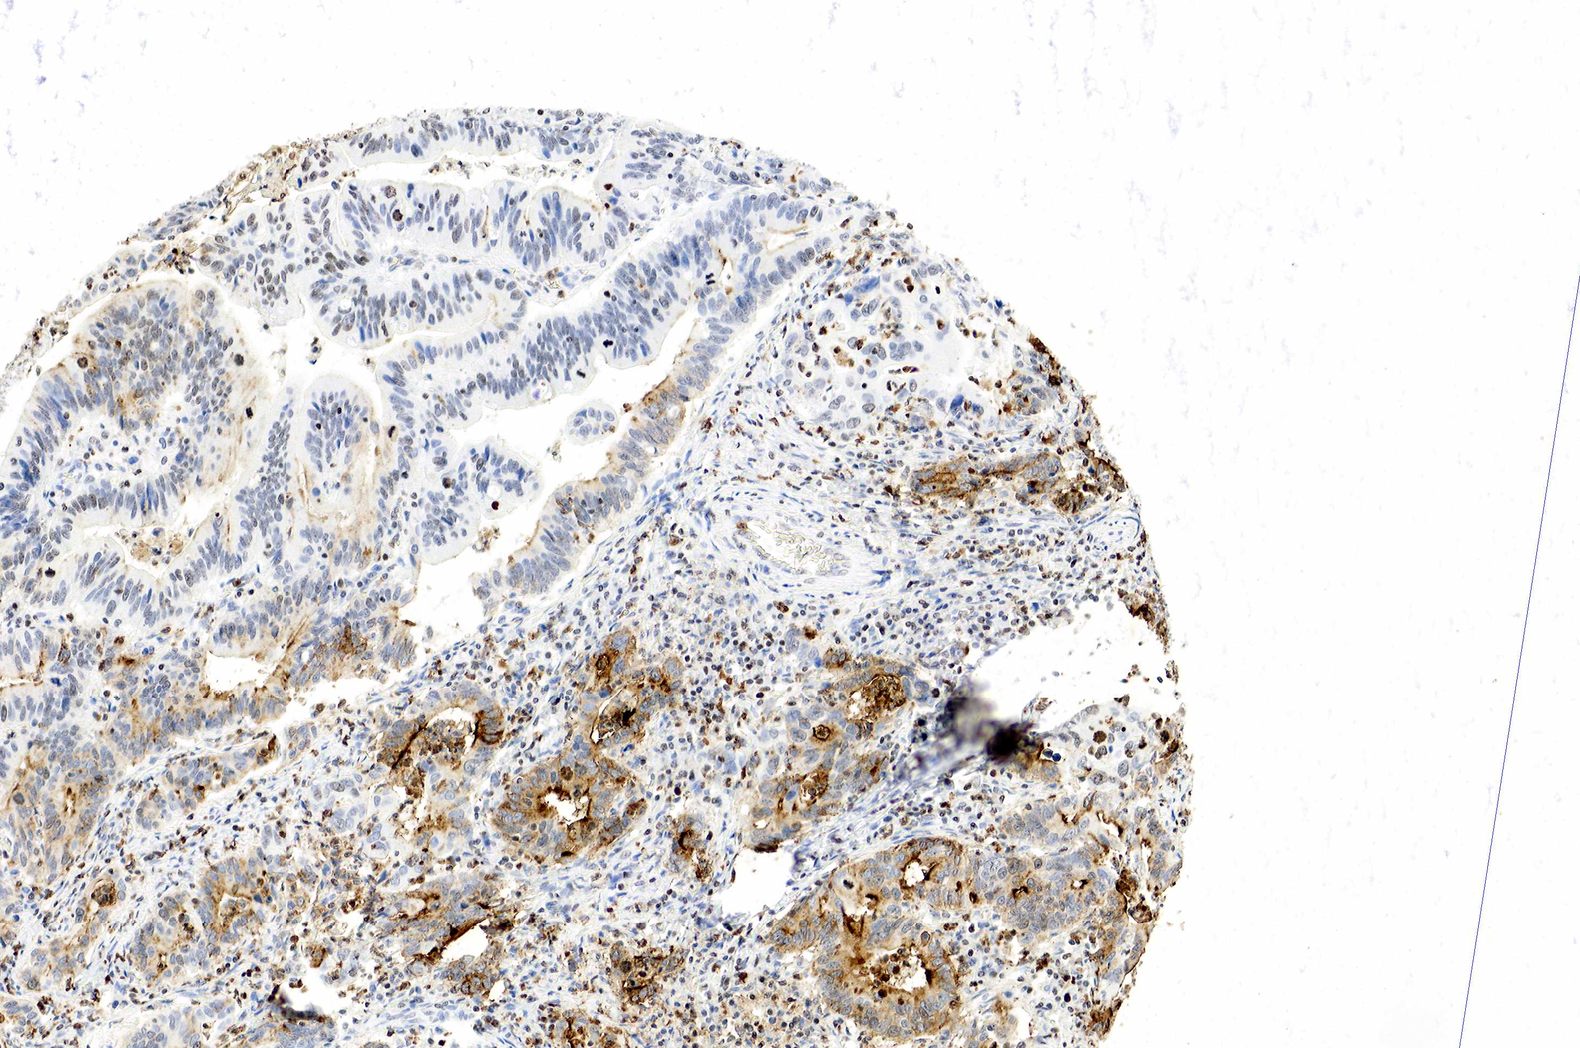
{"staining": {"intensity": "moderate", "quantity": "25%-75%", "location": "cytoplasmic/membranous,nuclear"}, "tissue": "stomach cancer", "cell_type": "Tumor cells", "image_type": "cancer", "snomed": [{"axis": "morphology", "description": "Adenocarcinoma, NOS"}, {"axis": "topography", "description": "Stomach, upper"}], "caption": "A high-resolution histopathology image shows immunohistochemistry (IHC) staining of stomach cancer (adenocarcinoma), which shows moderate cytoplasmic/membranous and nuclear expression in approximately 25%-75% of tumor cells. (brown staining indicates protein expression, while blue staining denotes nuclei).", "gene": "FUT4", "patient": {"sex": "male", "age": 63}}